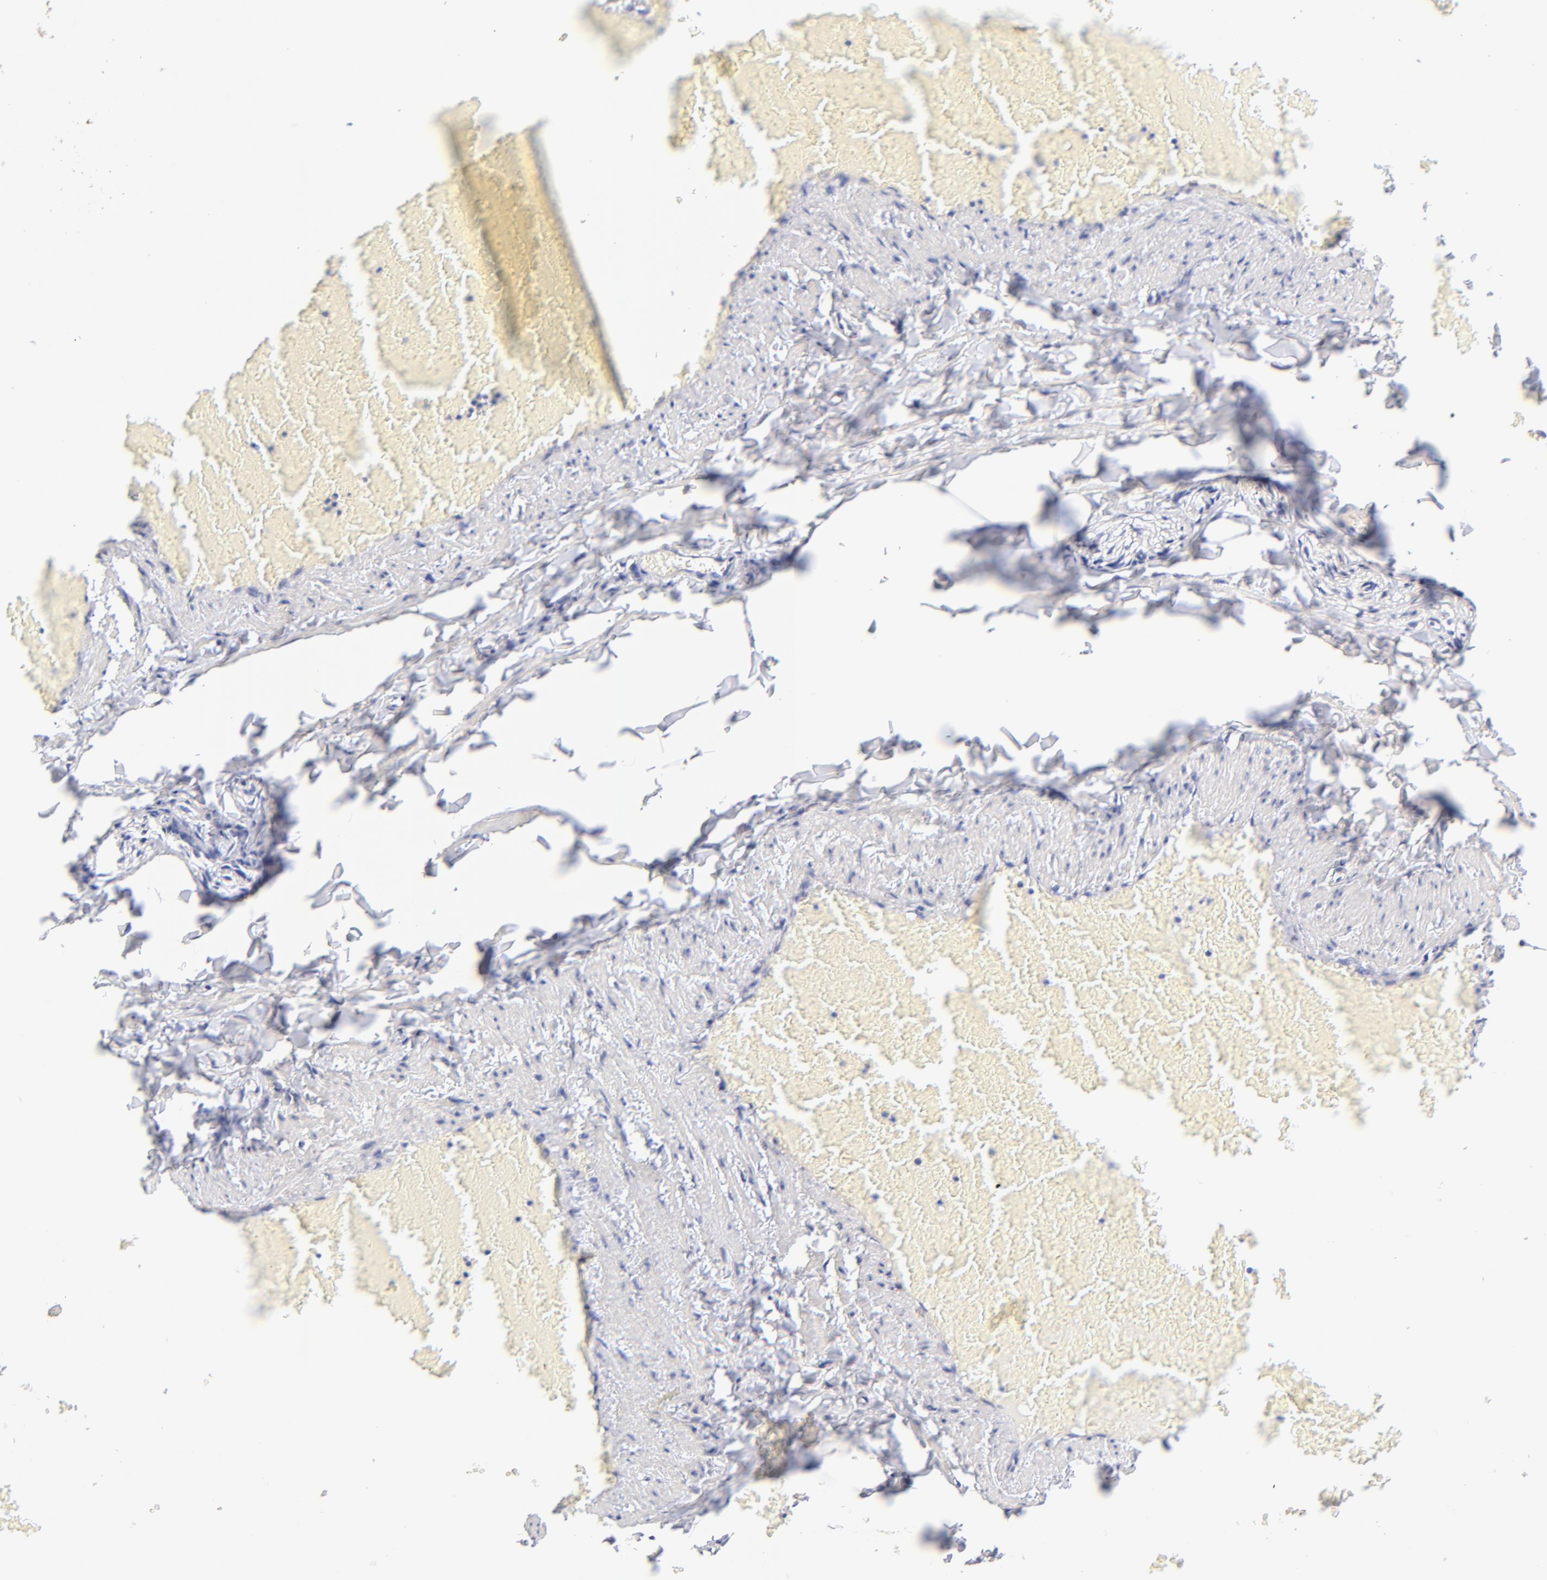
{"staining": {"intensity": "negative", "quantity": "none", "location": "none"}, "tissue": "adipose tissue", "cell_type": "Adipocytes", "image_type": "normal", "snomed": [{"axis": "morphology", "description": "Normal tissue, NOS"}, {"axis": "topography", "description": "Vascular tissue"}], "caption": "This is an immunohistochemistry (IHC) micrograph of normal human adipose tissue. There is no positivity in adipocytes.", "gene": "HORMAD2", "patient": {"sex": "male", "age": 41}}